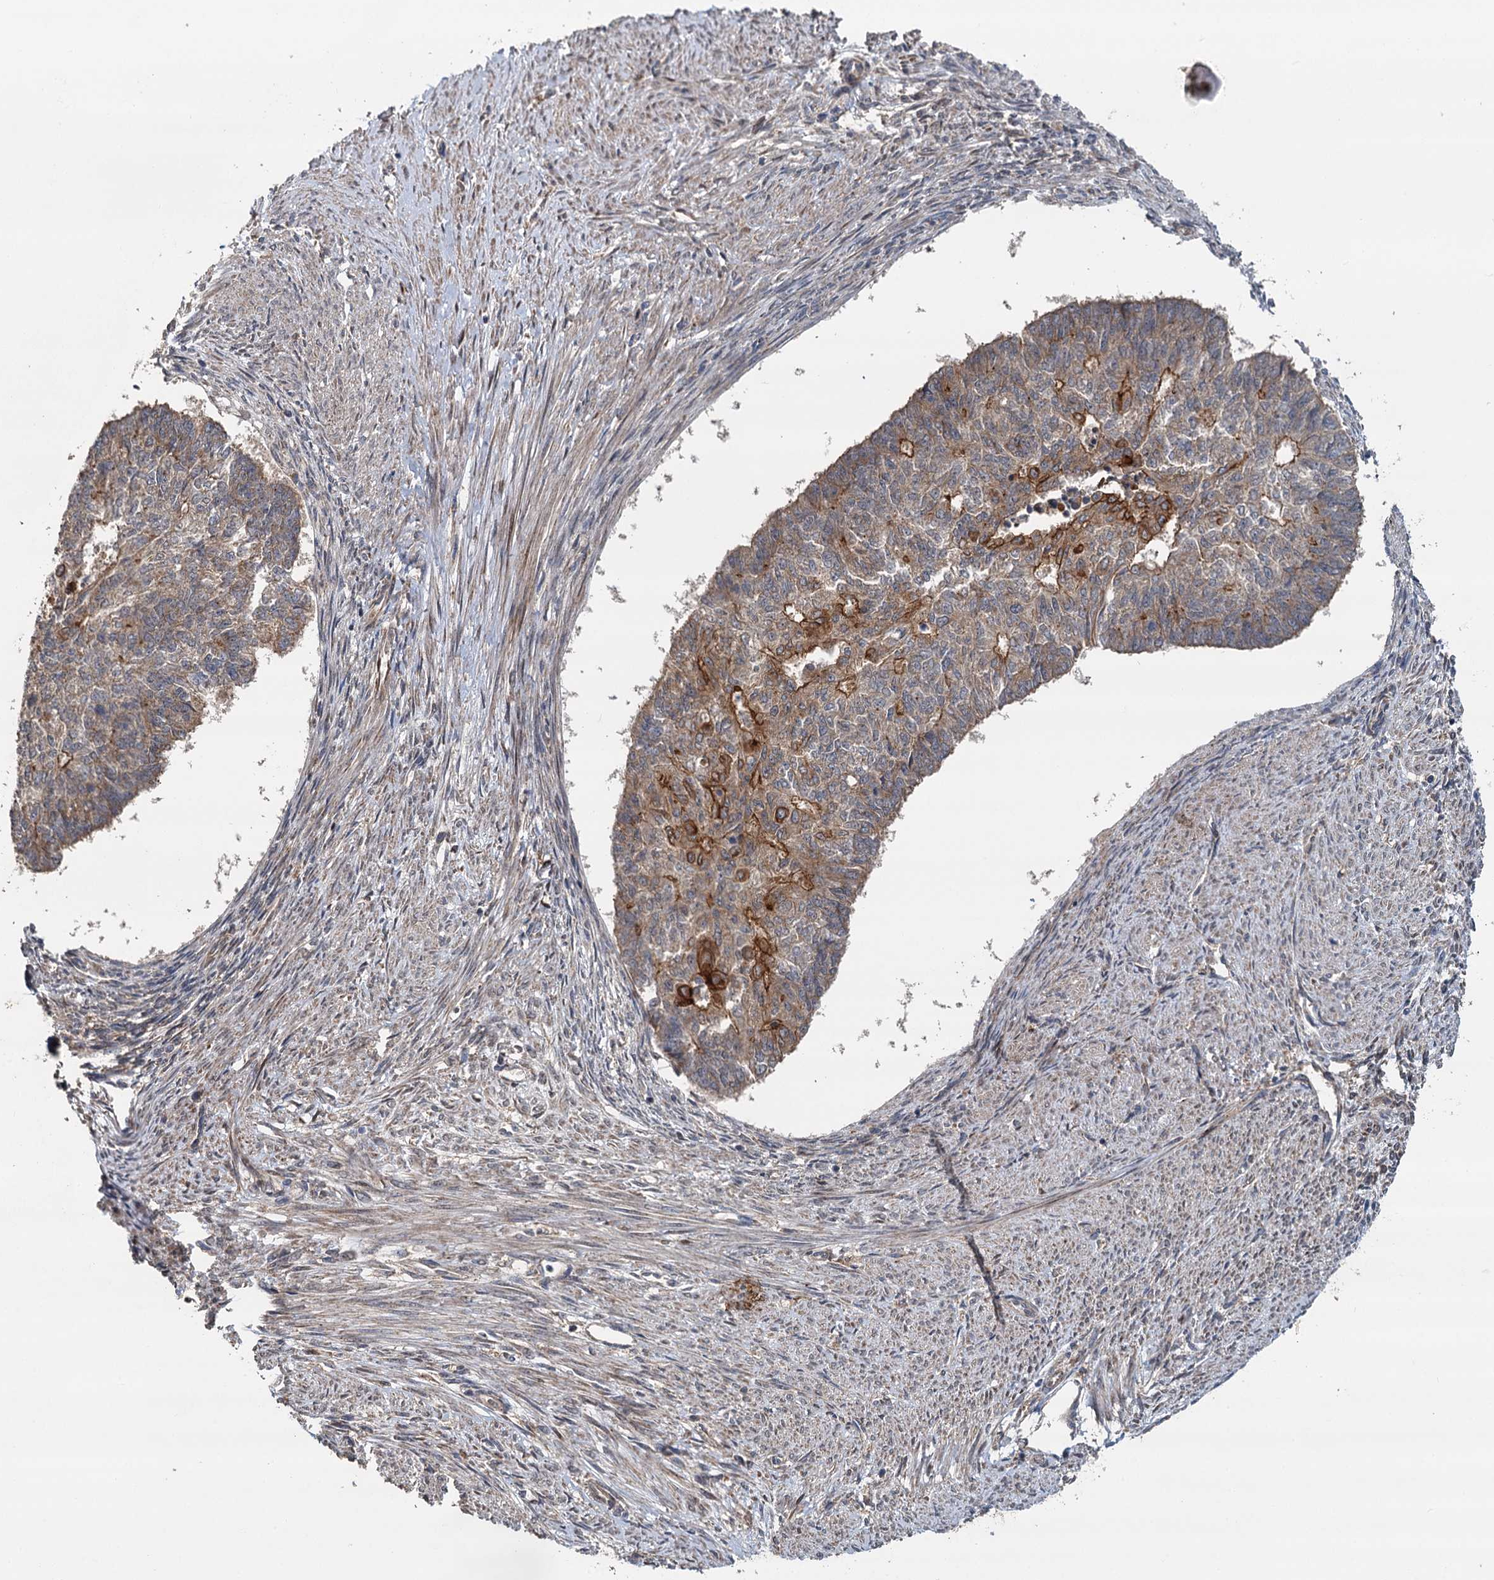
{"staining": {"intensity": "strong", "quantity": "25%-75%", "location": "cytoplasmic/membranous"}, "tissue": "endometrial cancer", "cell_type": "Tumor cells", "image_type": "cancer", "snomed": [{"axis": "morphology", "description": "Adenocarcinoma, NOS"}, {"axis": "topography", "description": "Endometrium"}], "caption": "This micrograph displays immunohistochemistry staining of endometrial adenocarcinoma, with high strong cytoplasmic/membranous staining in approximately 25%-75% of tumor cells.", "gene": "LRRK2", "patient": {"sex": "female", "age": 32}}